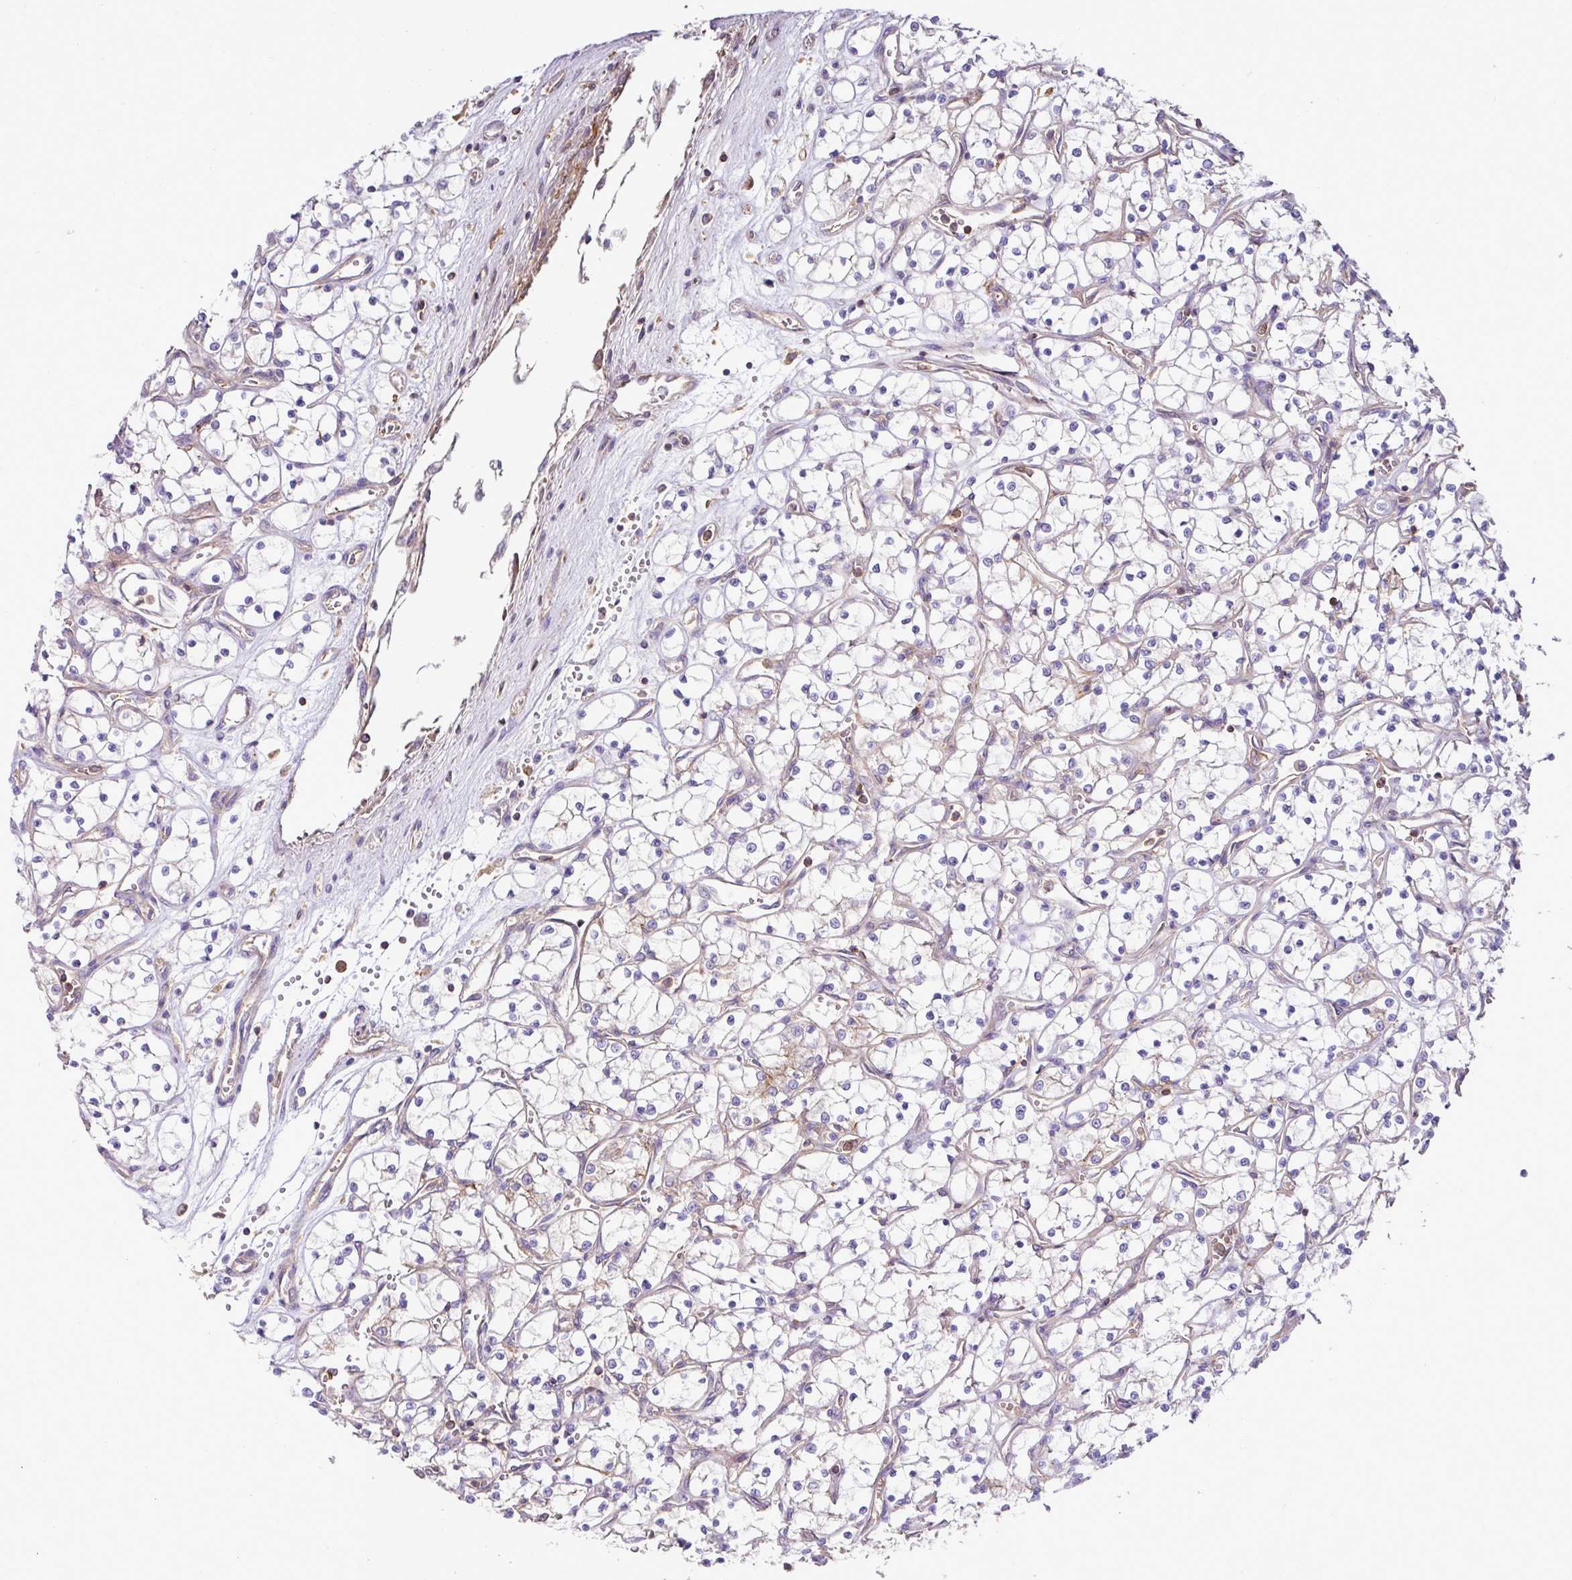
{"staining": {"intensity": "negative", "quantity": "none", "location": "none"}, "tissue": "renal cancer", "cell_type": "Tumor cells", "image_type": "cancer", "snomed": [{"axis": "morphology", "description": "Adenocarcinoma, NOS"}, {"axis": "topography", "description": "Kidney"}], "caption": "Immunohistochemical staining of human adenocarcinoma (renal) displays no significant staining in tumor cells.", "gene": "RIC1", "patient": {"sex": "female", "age": 69}}